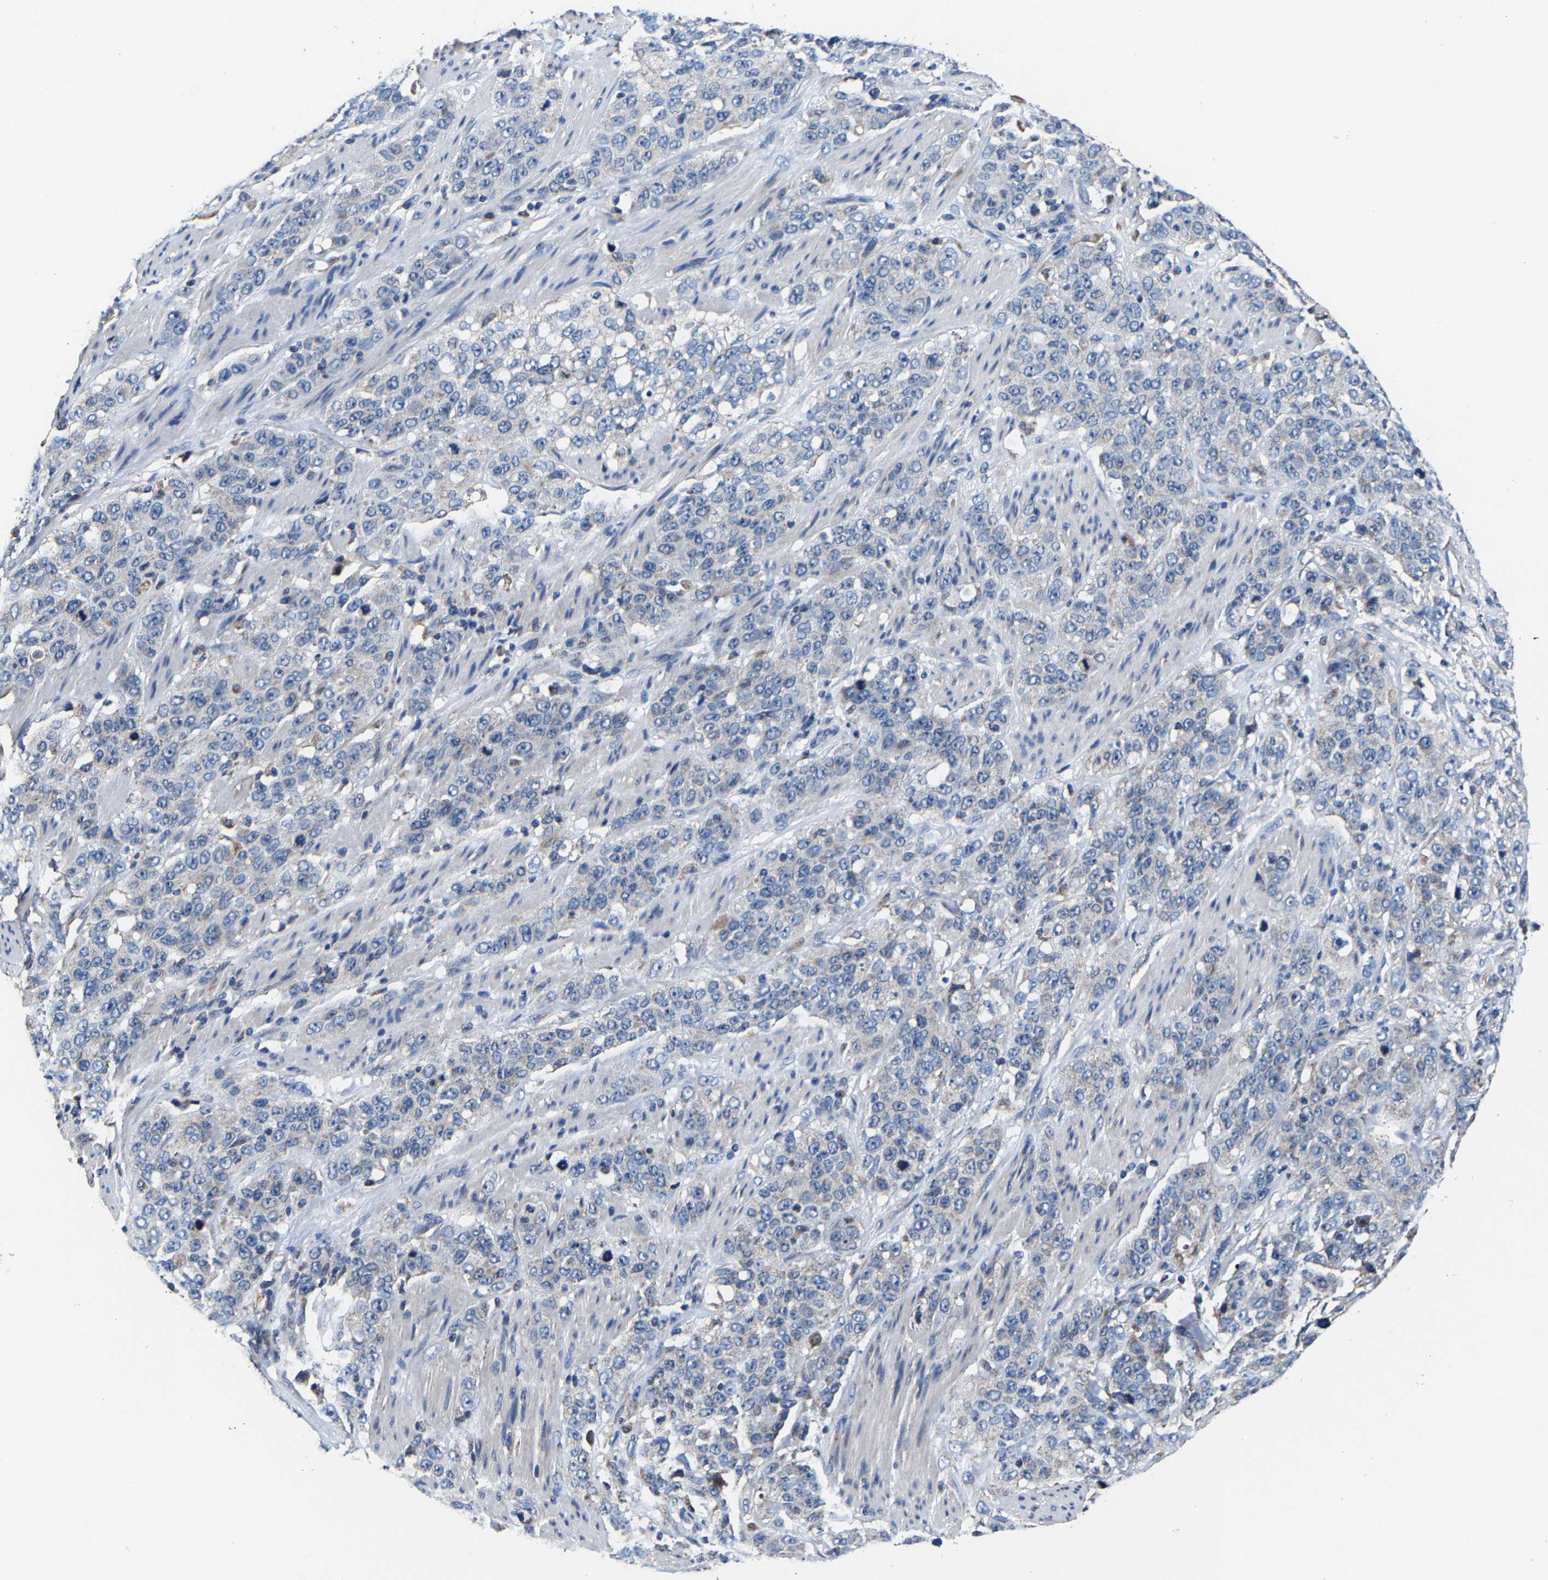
{"staining": {"intensity": "negative", "quantity": "none", "location": "none"}, "tissue": "stomach cancer", "cell_type": "Tumor cells", "image_type": "cancer", "snomed": [{"axis": "morphology", "description": "Adenocarcinoma, NOS"}, {"axis": "topography", "description": "Stomach"}], "caption": "Immunohistochemistry photomicrograph of neoplastic tissue: human stomach cancer (adenocarcinoma) stained with DAB demonstrates no significant protein positivity in tumor cells.", "gene": "ZCCHC7", "patient": {"sex": "male", "age": 48}}